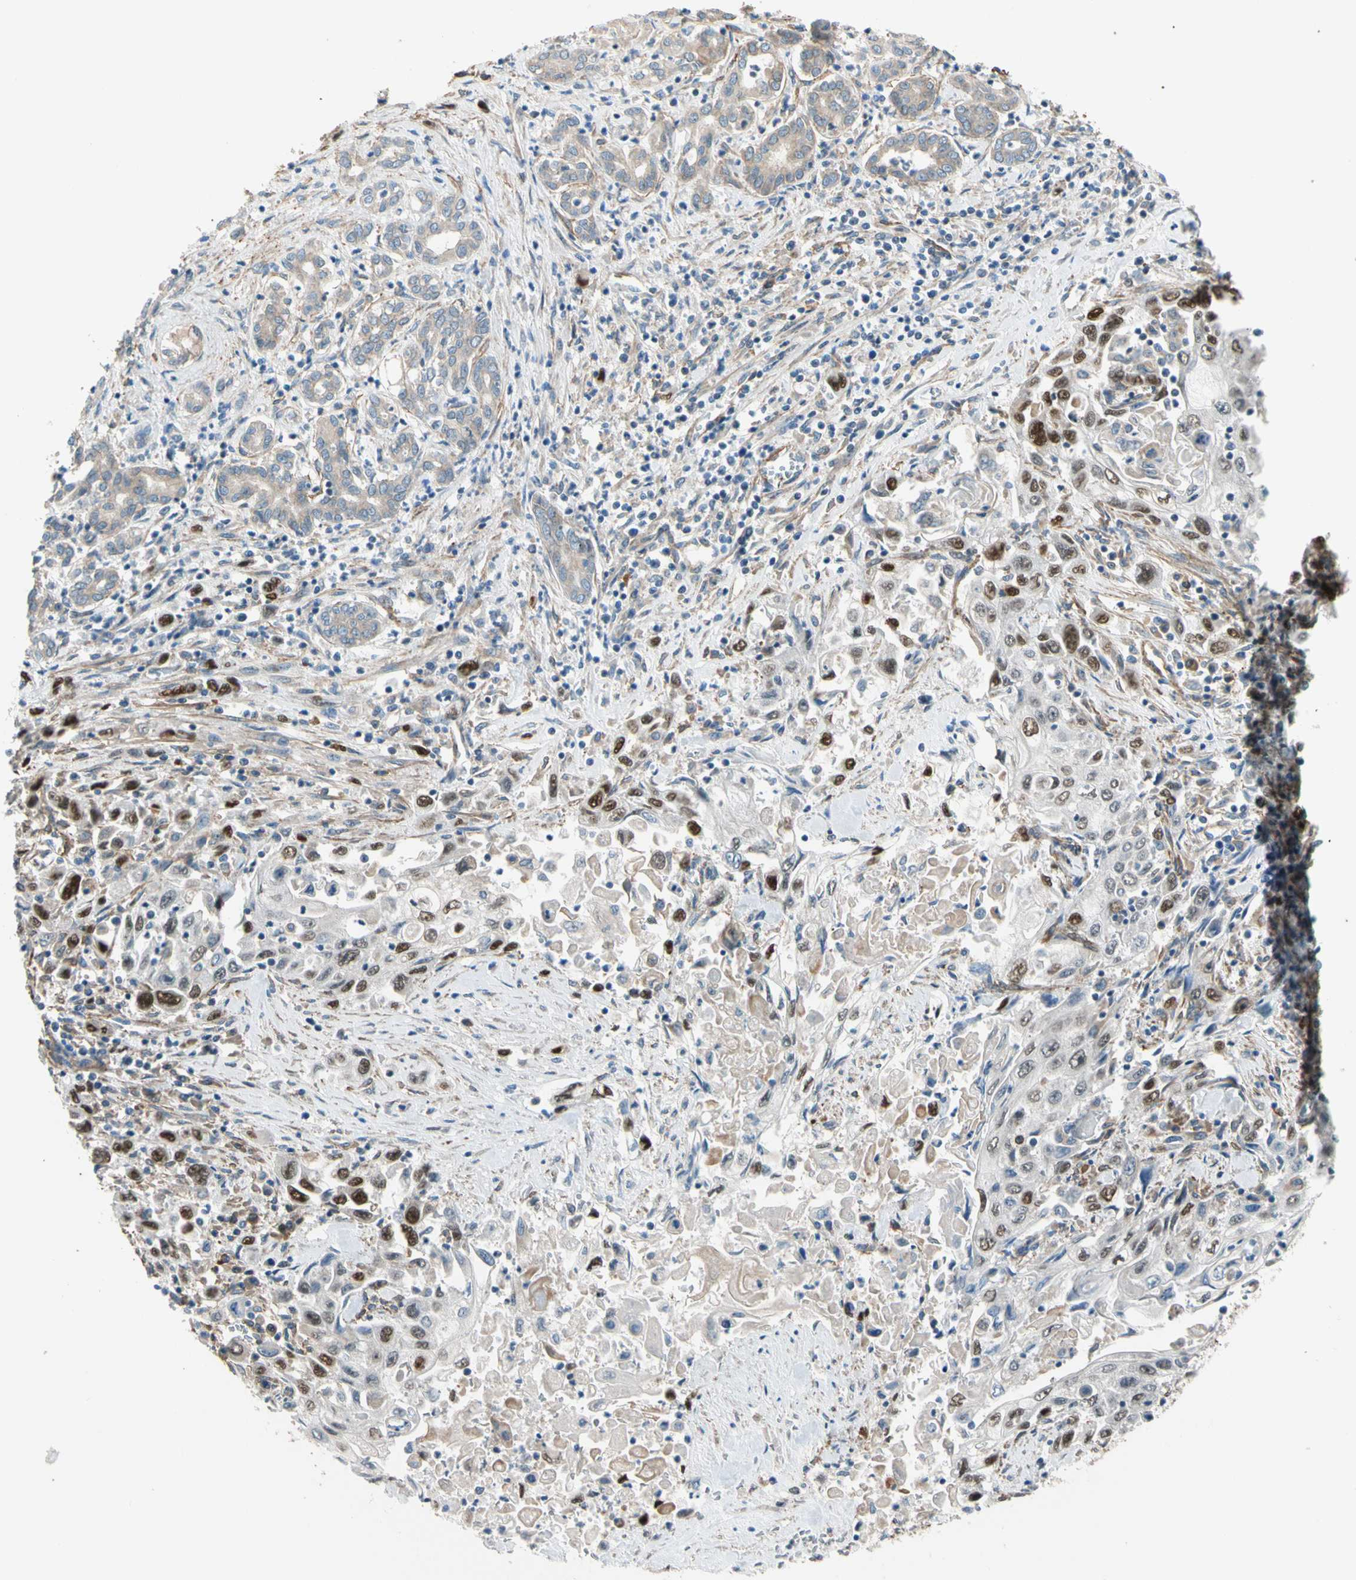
{"staining": {"intensity": "strong", "quantity": ">75%", "location": "nuclear"}, "tissue": "pancreatic cancer", "cell_type": "Tumor cells", "image_type": "cancer", "snomed": [{"axis": "morphology", "description": "Adenocarcinoma, NOS"}, {"axis": "topography", "description": "Pancreas"}], "caption": "Immunohistochemistry of pancreatic cancer demonstrates high levels of strong nuclear expression in about >75% of tumor cells. (brown staining indicates protein expression, while blue staining denotes nuclei).", "gene": "LIMK2", "patient": {"sex": "male", "age": 70}}